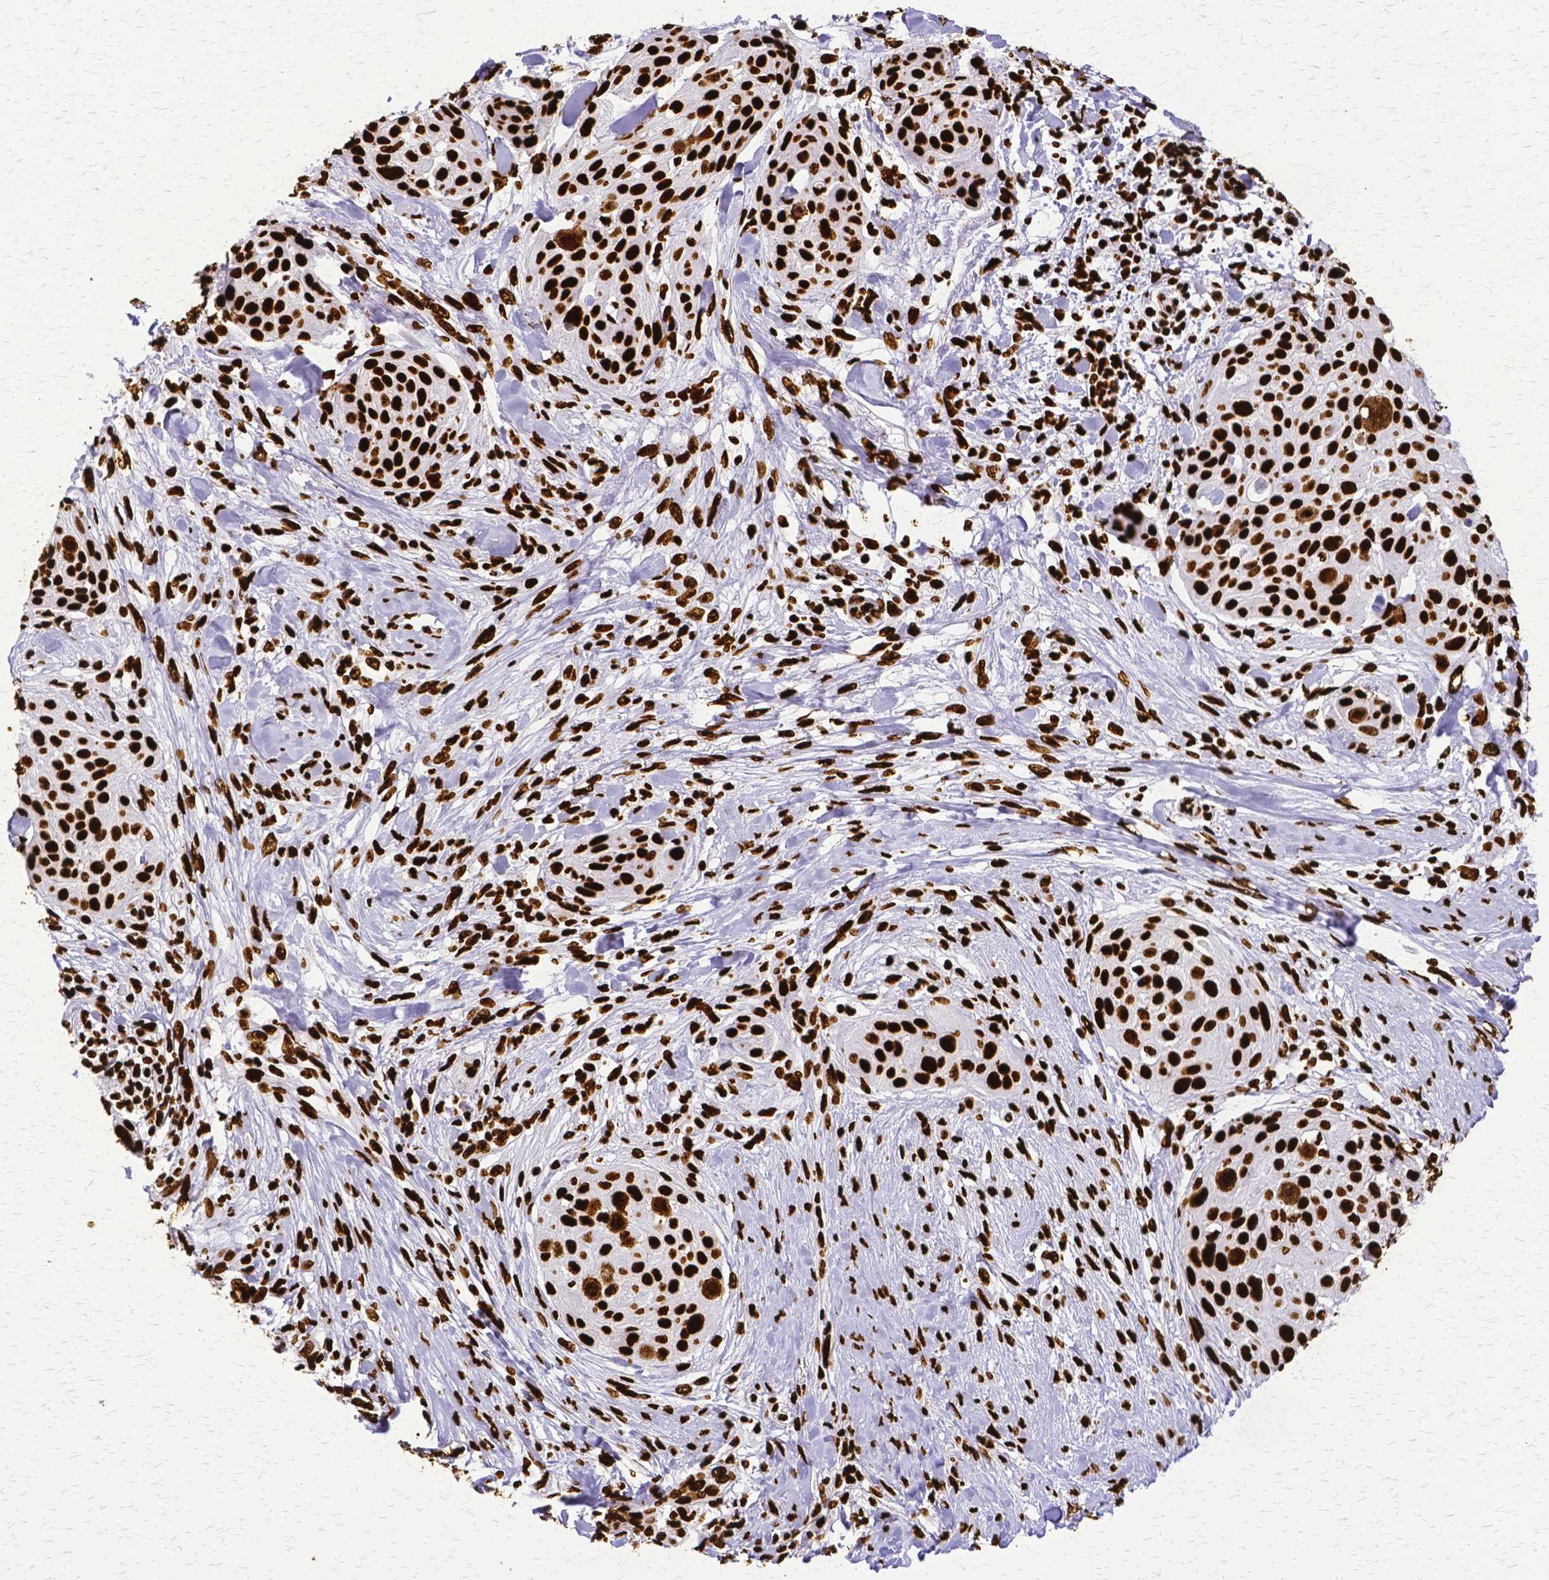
{"staining": {"intensity": "strong", "quantity": ">75%", "location": "nuclear"}, "tissue": "skin cancer", "cell_type": "Tumor cells", "image_type": "cancer", "snomed": [{"axis": "morphology", "description": "Squamous cell carcinoma, NOS"}, {"axis": "topography", "description": "Skin"}], "caption": "Immunohistochemistry (IHC) of human squamous cell carcinoma (skin) reveals high levels of strong nuclear staining in approximately >75% of tumor cells. (Brightfield microscopy of DAB IHC at high magnification).", "gene": "SFPQ", "patient": {"sex": "female", "age": 87}}